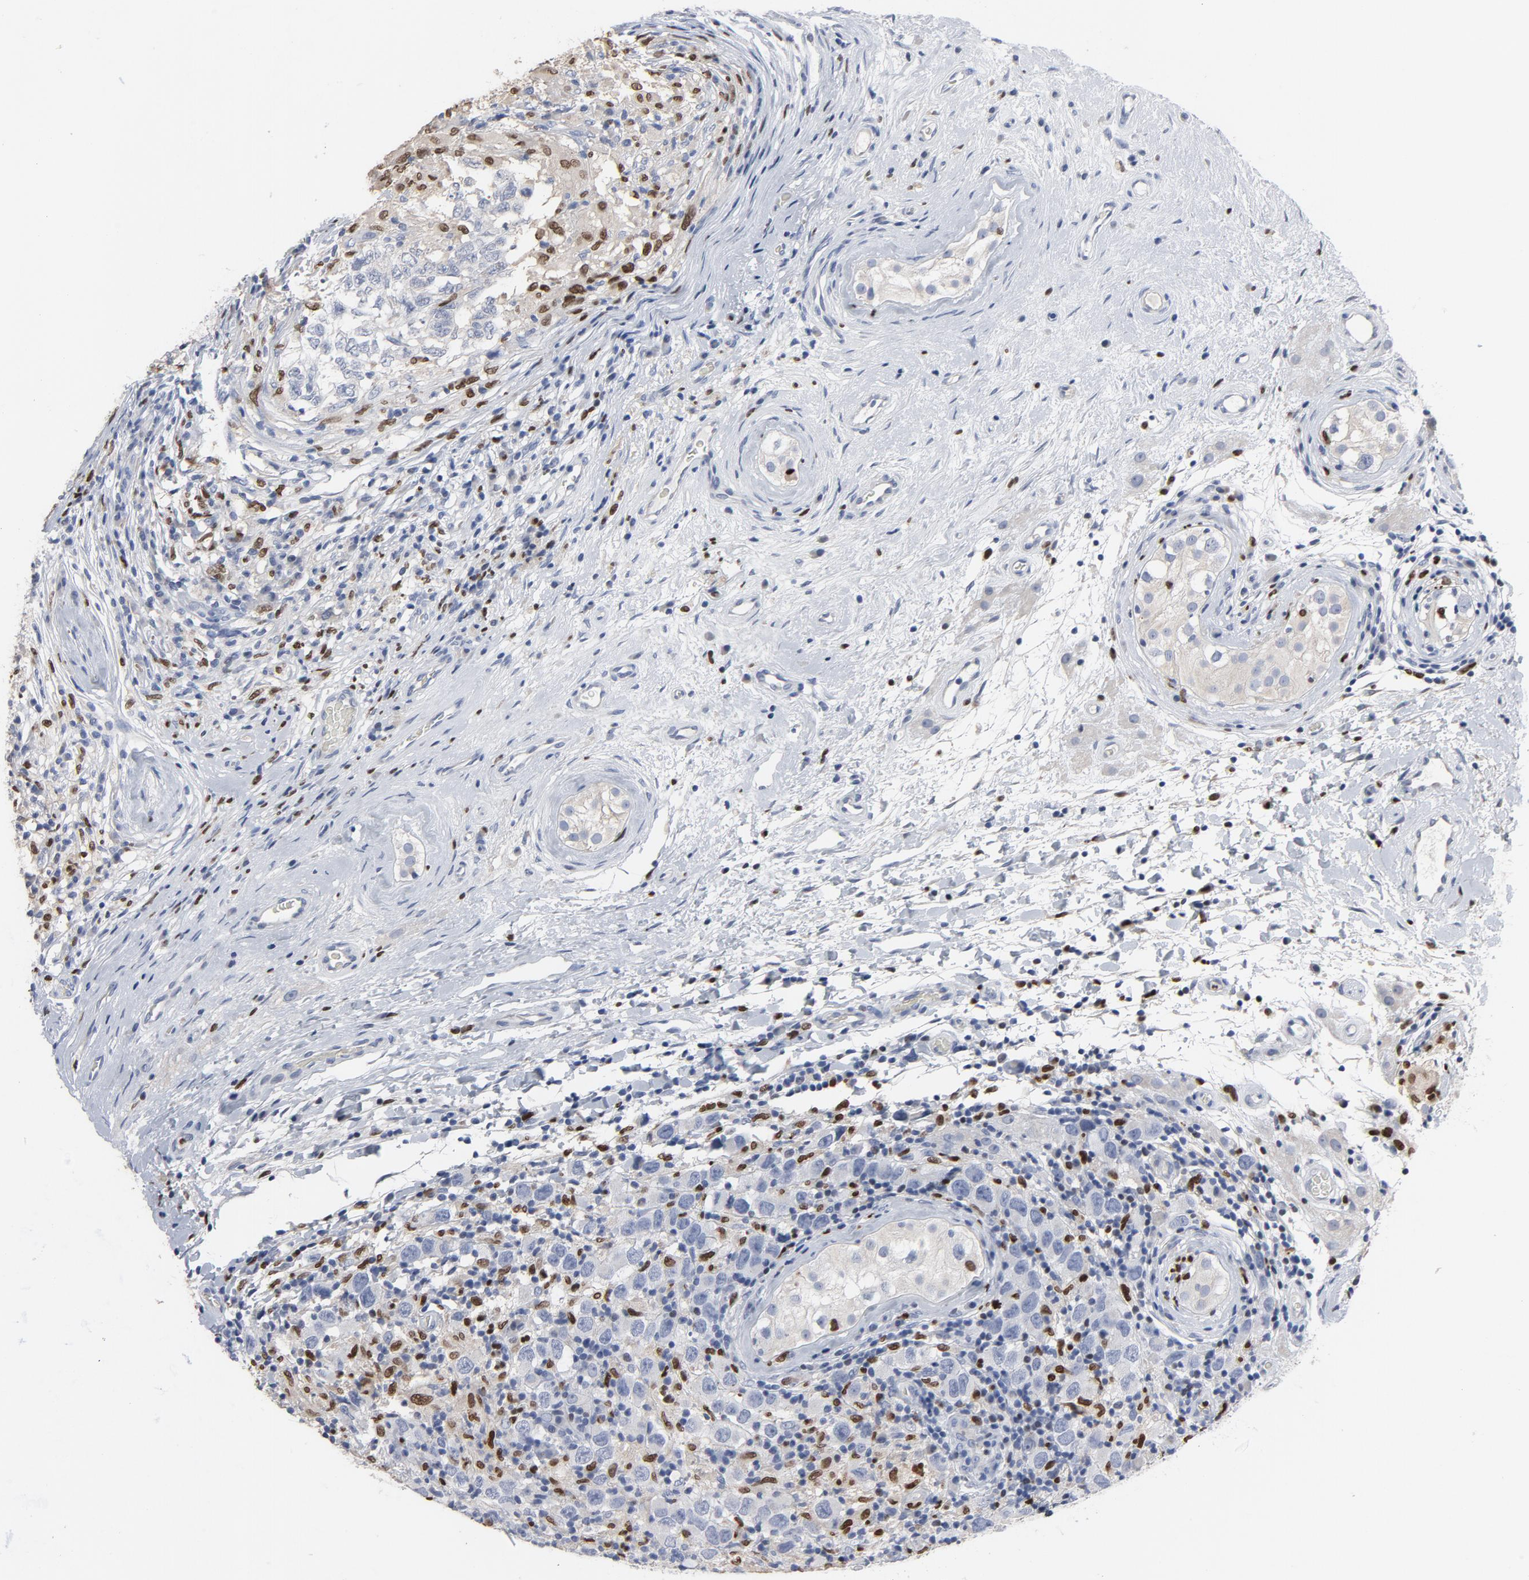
{"staining": {"intensity": "negative", "quantity": "none", "location": "none"}, "tissue": "testis cancer", "cell_type": "Tumor cells", "image_type": "cancer", "snomed": [{"axis": "morphology", "description": "Carcinoma, Embryonal, NOS"}, {"axis": "topography", "description": "Testis"}], "caption": "Immunohistochemistry (IHC) image of human testis cancer stained for a protein (brown), which reveals no expression in tumor cells. (IHC, brightfield microscopy, high magnification).", "gene": "SPI1", "patient": {"sex": "male", "age": 21}}